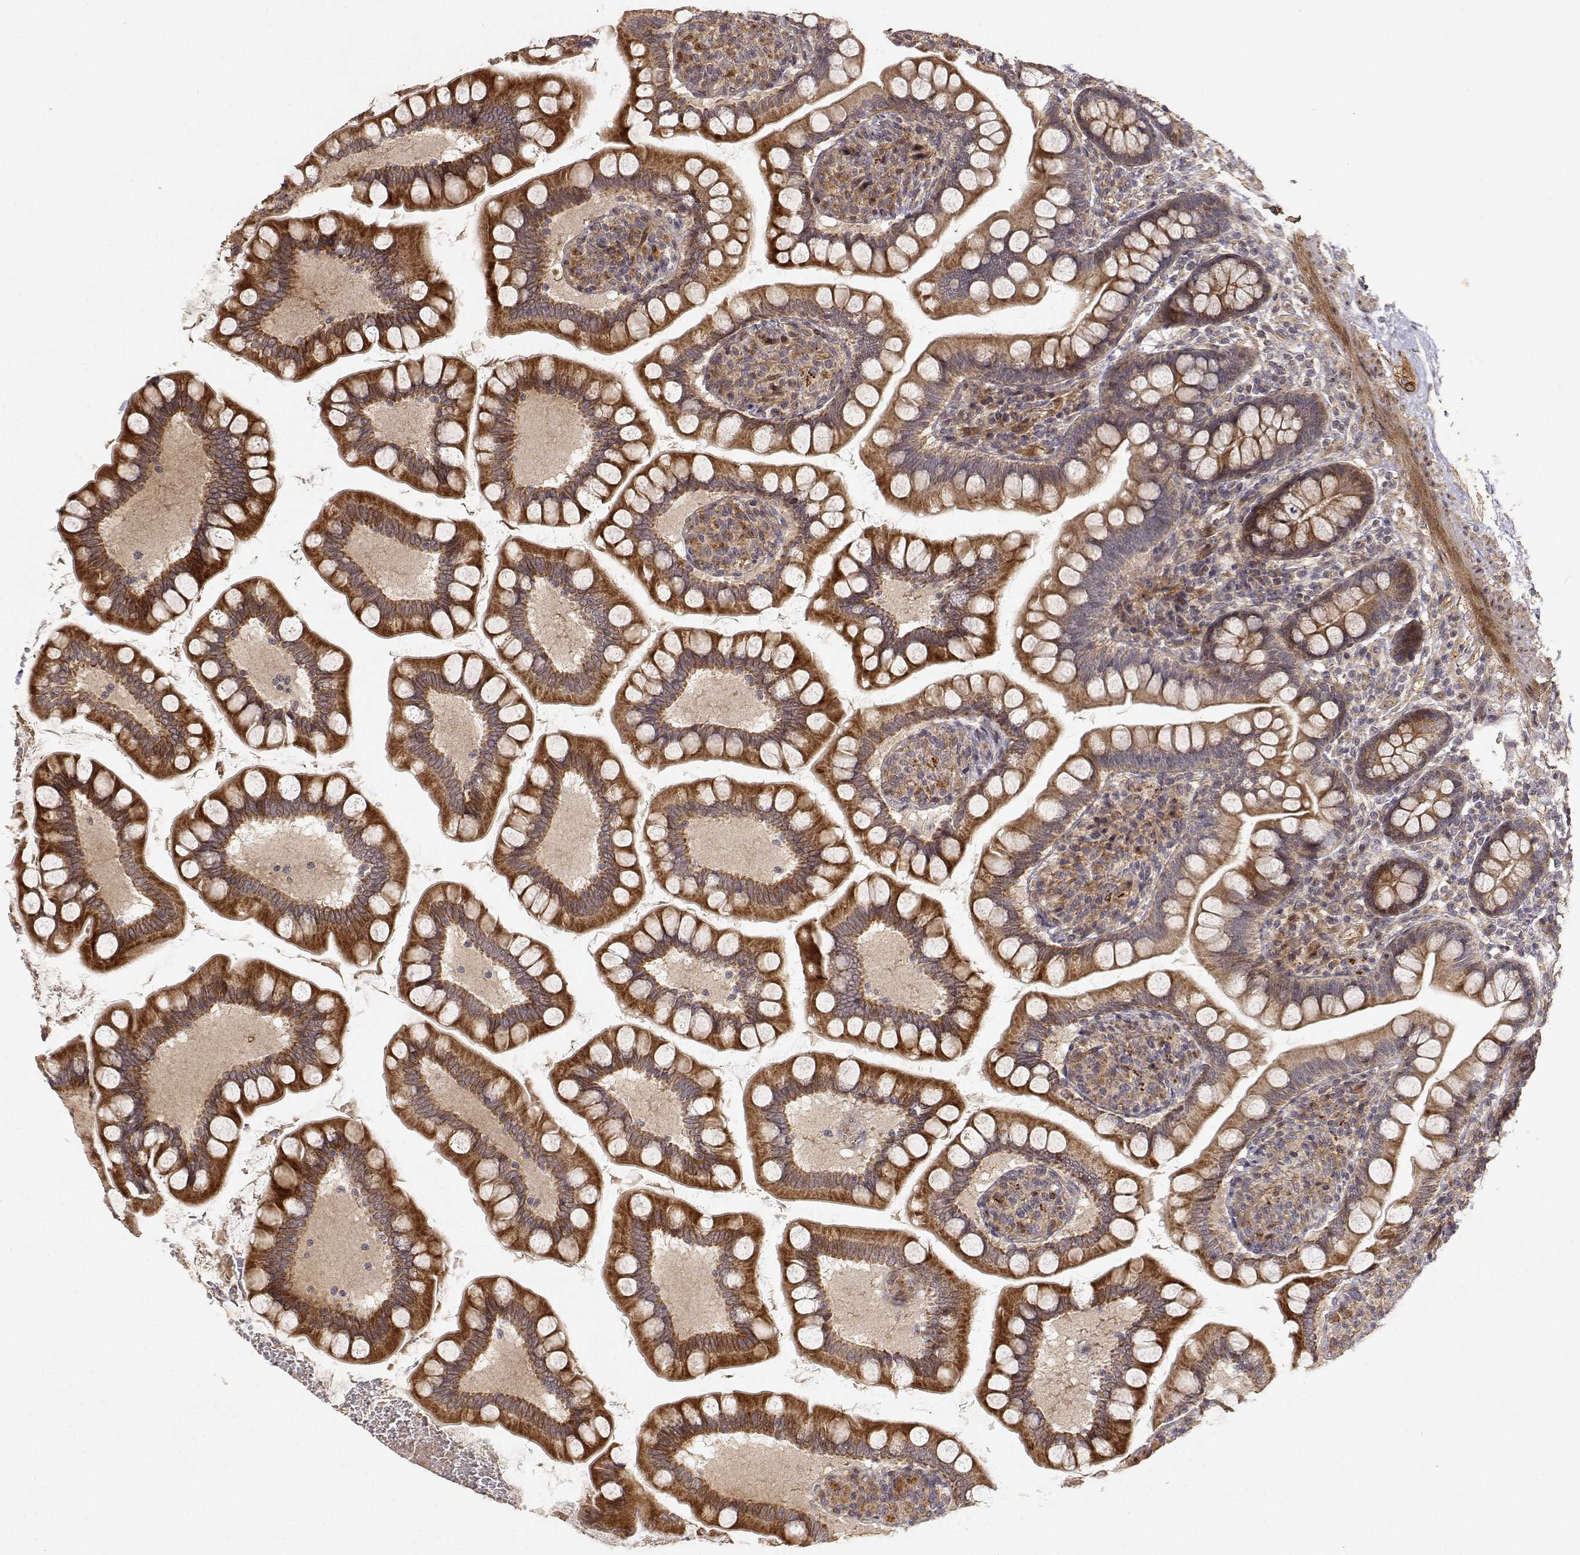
{"staining": {"intensity": "moderate", "quantity": ">75%", "location": "cytoplasmic/membranous"}, "tissue": "small intestine", "cell_type": "Glandular cells", "image_type": "normal", "snomed": [{"axis": "morphology", "description": "Normal tissue, NOS"}, {"axis": "topography", "description": "Small intestine"}], "caption": "Protein analysis of benign small intestine shows moderate cytoplasmic/membranous staining in approximately >75% of glandular cells.", "gene": "PICK1", "patient": {"sex": "female", "age": 56}}